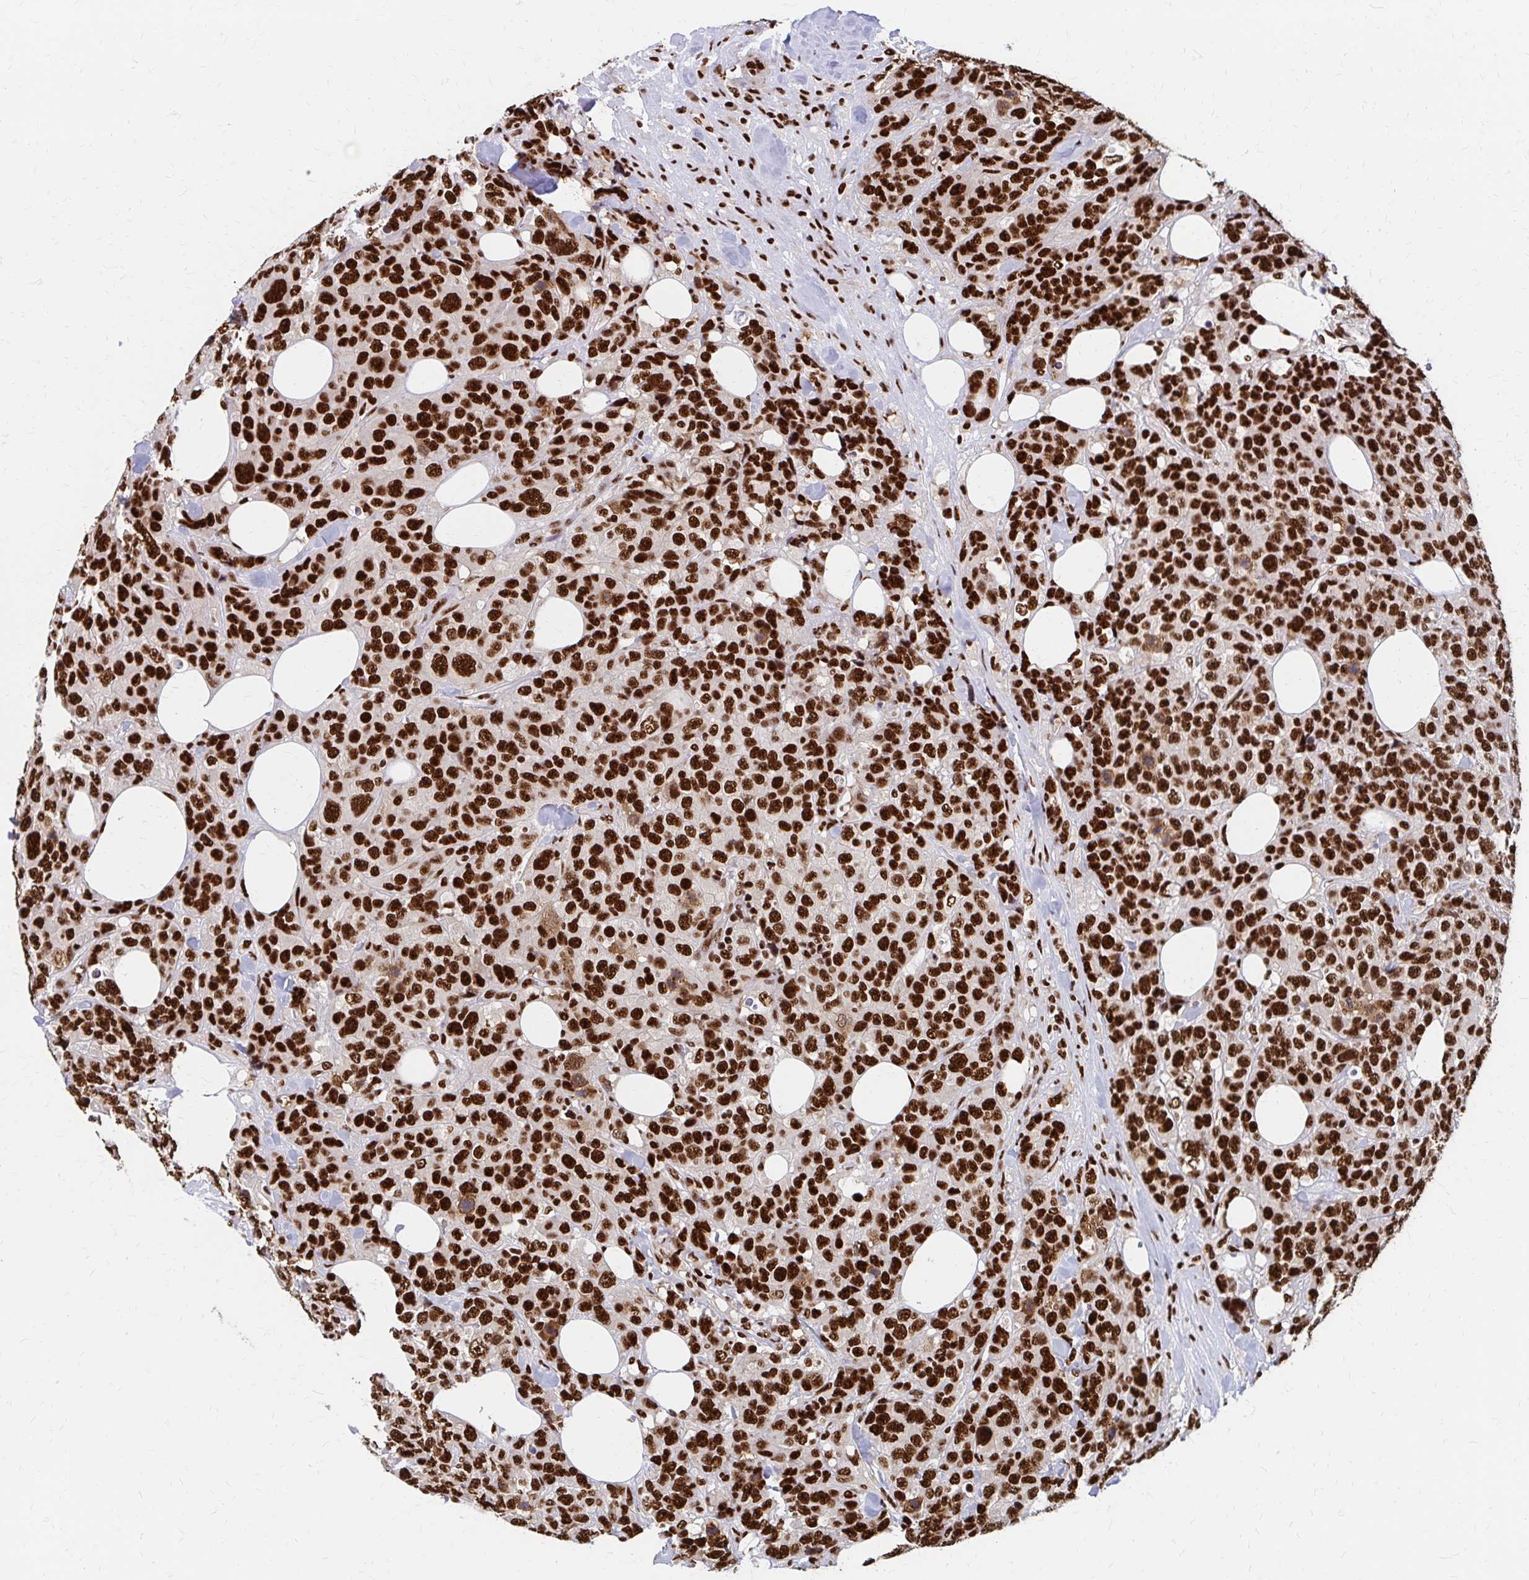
{"staining": {"intensity": "strong", "quantity": ">75%", "location": "nuclear"}, "tissue": "breast cancer", "cell_type": "Tumor cells", "image_type": "cancer", "snomed": [{"axis": "morphology", "description": "Lobular carcinoma"}, {"axis": "topography", "description": "Breast"}], "caption": "Tumor cells demonstrate high levels of strong nuclear expression in about >75% of cells in lobular carcinoma (breast). Ihc stains the protein of interest in brown and the nuclei are stained blue.", "gene": "CNKSR3", "patient": {"sex": "female", "age": 59}}